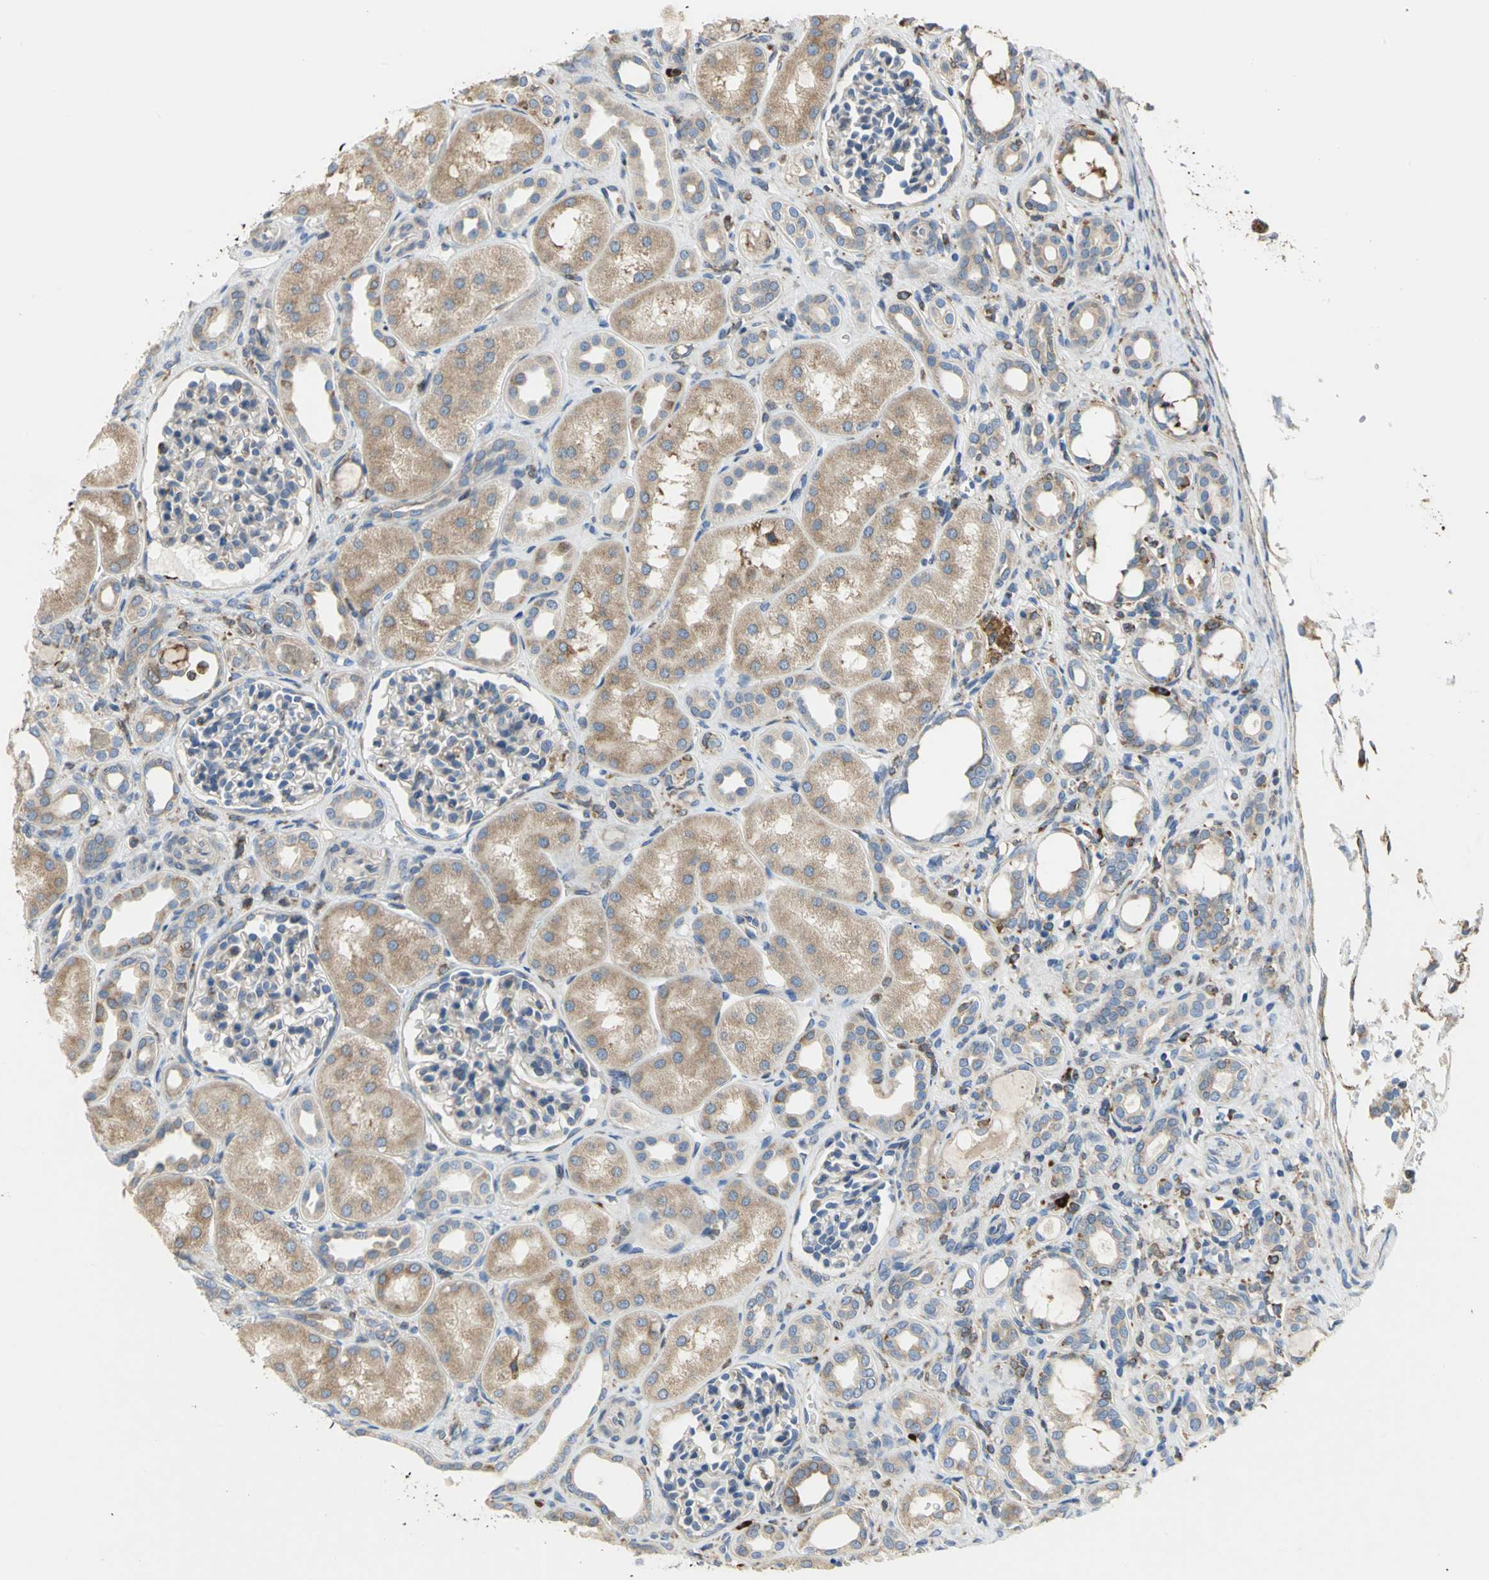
{"staining": {"intensity": "weak", "quantity": "25%-75%", "location": "cytoplasmic/membranous"}, "tissue": "kidney", "cell_type": "Cells in glomeruli", "image_type": "normal", "snomed": [{"axis": "morphology", "description": "Normal tissue, NOS"}, {"axis": "topography", "description": "Kidney"}], "caption": "This image shows benign kidney stained with immunohistochemistry (IHC) to label a protein in brown. The cytoplasmic/membranous of cells in glomeruli show weak positivity for the protein. Nuclei are counter-stained blue.", "gene": "SDF2L1", "patient": {"sex": "male", "age": 7}}